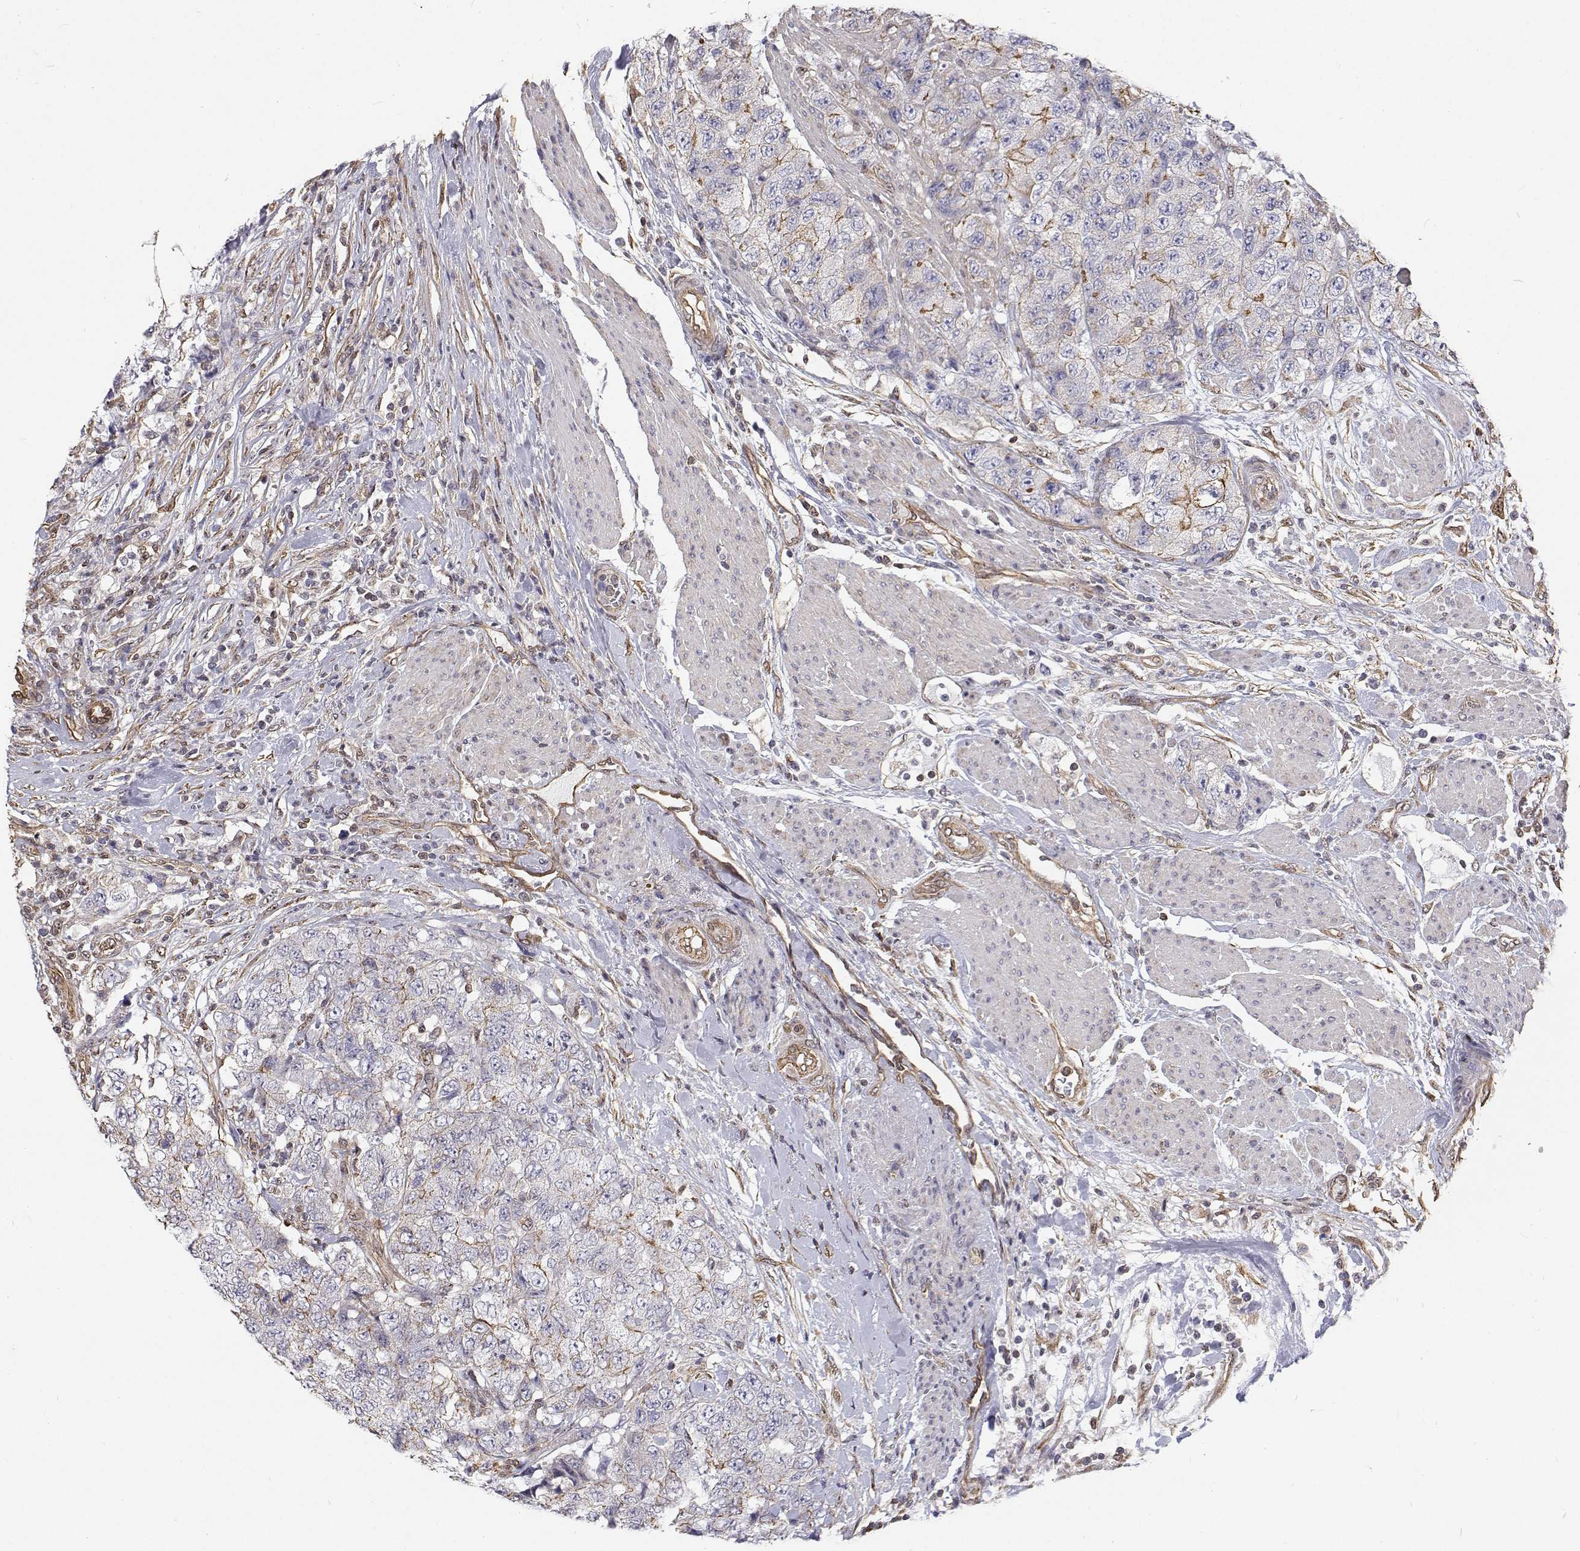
{"staining": {"intensity": "negative", "quantity": "none", "location": "none"}, "tissue": "urothelial cancer", "cell_type": "Tumor cells", "image_type": "cancer", "snomed": [{"axis": "morphology", "description": "Urothelial carcinoma, High grade"}, {"axis": "topography", "description": "Urinary bladder"}], "caption": "A photomicrograph of urothelial carcinoma (high-grade) stained for a protein displays no brown staining in tumor cells. The staining was performed using DAB to visualize the protein expression in brown, while the nuclei were stained in blue with hematoxylin (Magnification: 20x).", "gene": "GSDMA", "patient": {"sex": "female", "age": 78}}